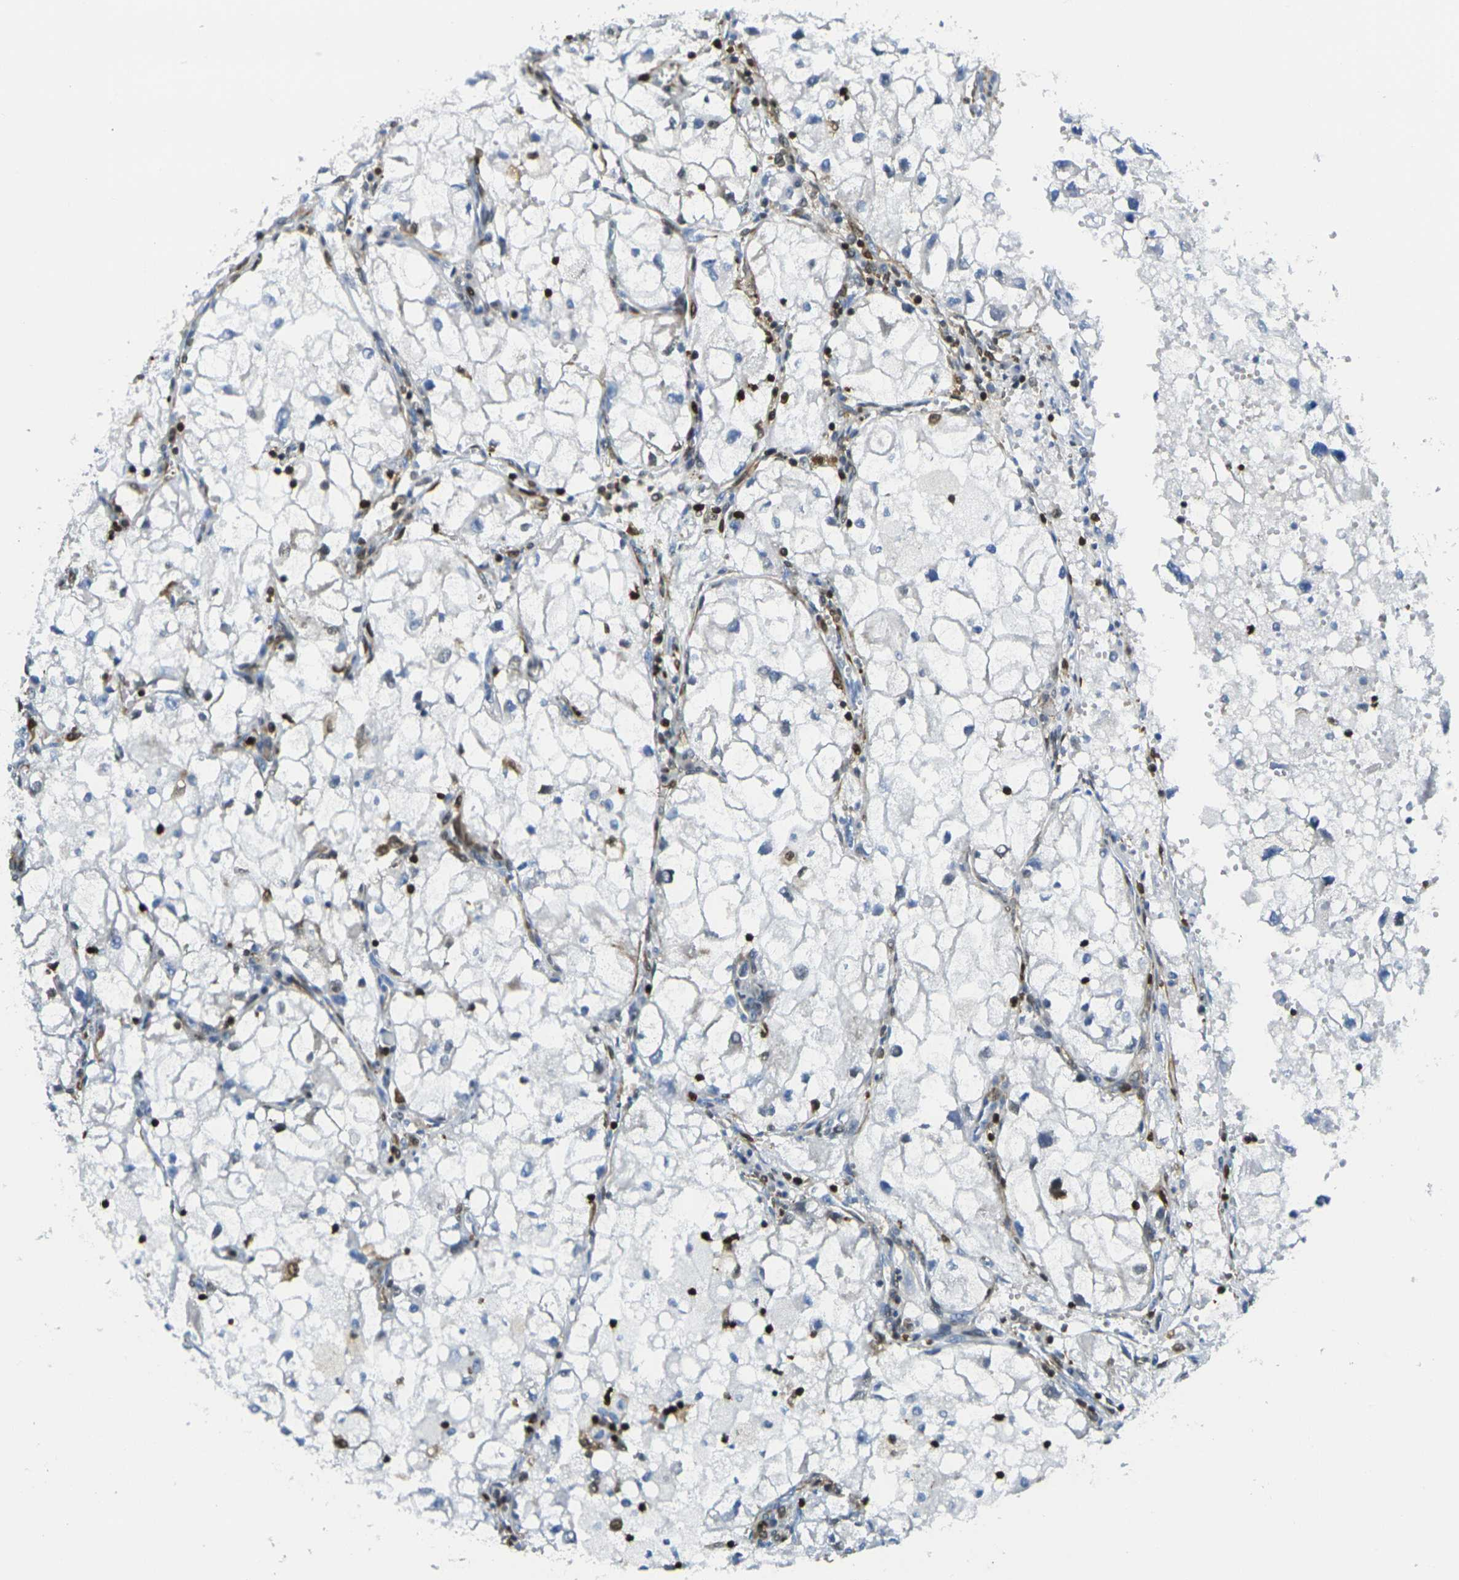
{"staining": {"intensity": "negative", "quantity": "none", "location": "none"}, "tissue": "renal cancer", "cell_type": "Tumor cells", "image_type": "cancer", "snomed": [{"axis": "morphology", "description": "Adenocarcinoma, NOS"}, {"axis": "topography", "description": "Kidney"}], "caption": "High power microscopy micrograph of an IHC histopathology image of renal adenocarcinoma, revealing no significant positivity in tumor cells.", "gene": "LASP1", "patient": {"sex": "female", "age": 70}}